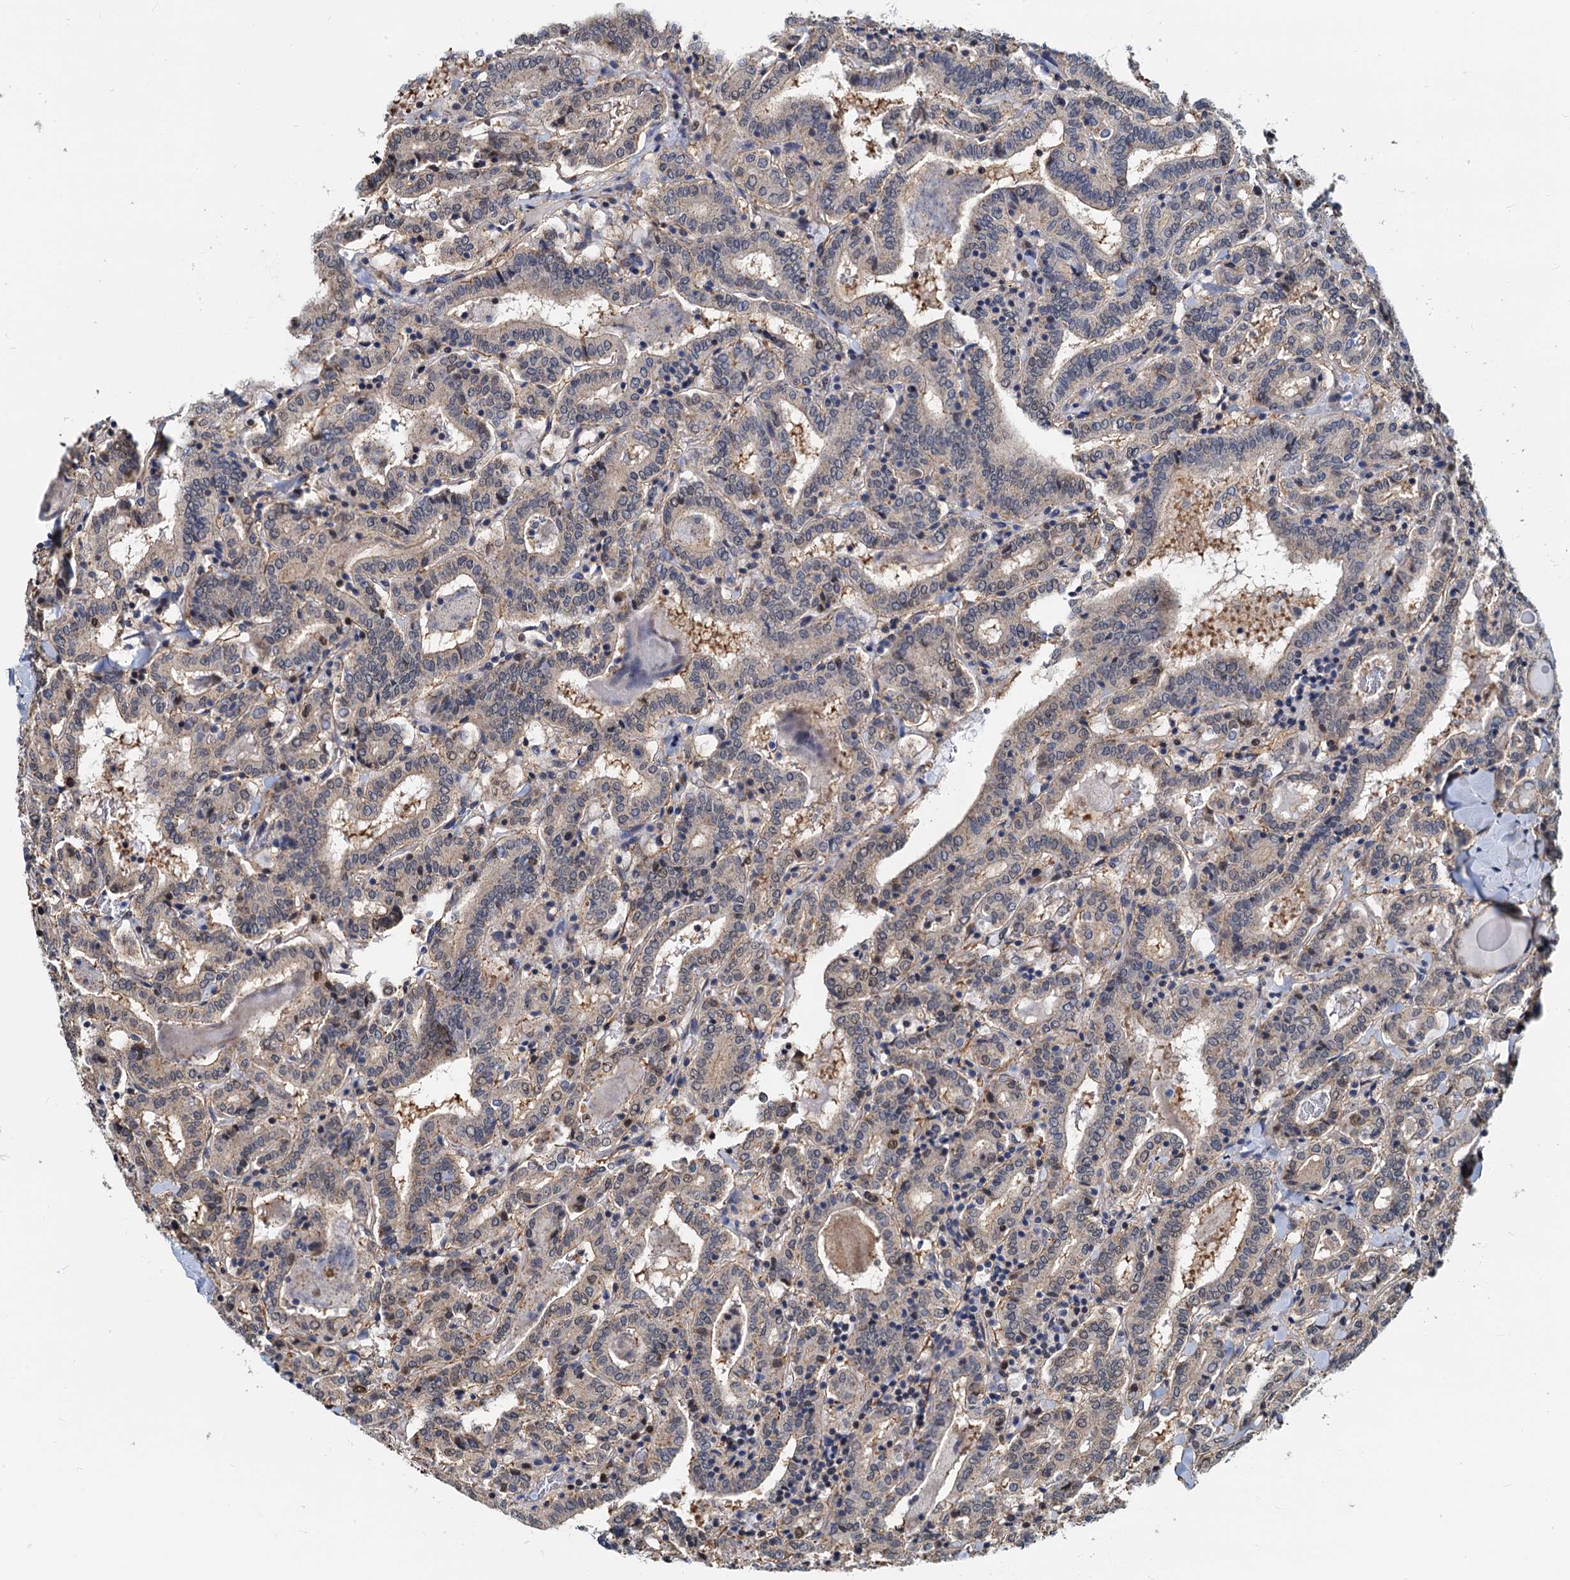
{"staining": {"intensity": "negative", "quantity": "none", "location": "none"}, "tissue": "thyroid cancer", "cell_type": "Tumor cells", "image_type": "cancer", "snomed": [{"axis": "morphology", "description": "Papillary adenocarcinoma, NOS"}, {"axis": "topography", "description": "Thyroid gland"}], "caption": "The histopathology image shows no staining of tumor cells in thyroid cancer (papillary adenocarcinoma). The staining is performed using DAB brown chromogen with nuclei counter-stained in using hematoxylin.", "gene": "PTGES3", "patient": {"sex": "female", "age": 72}}